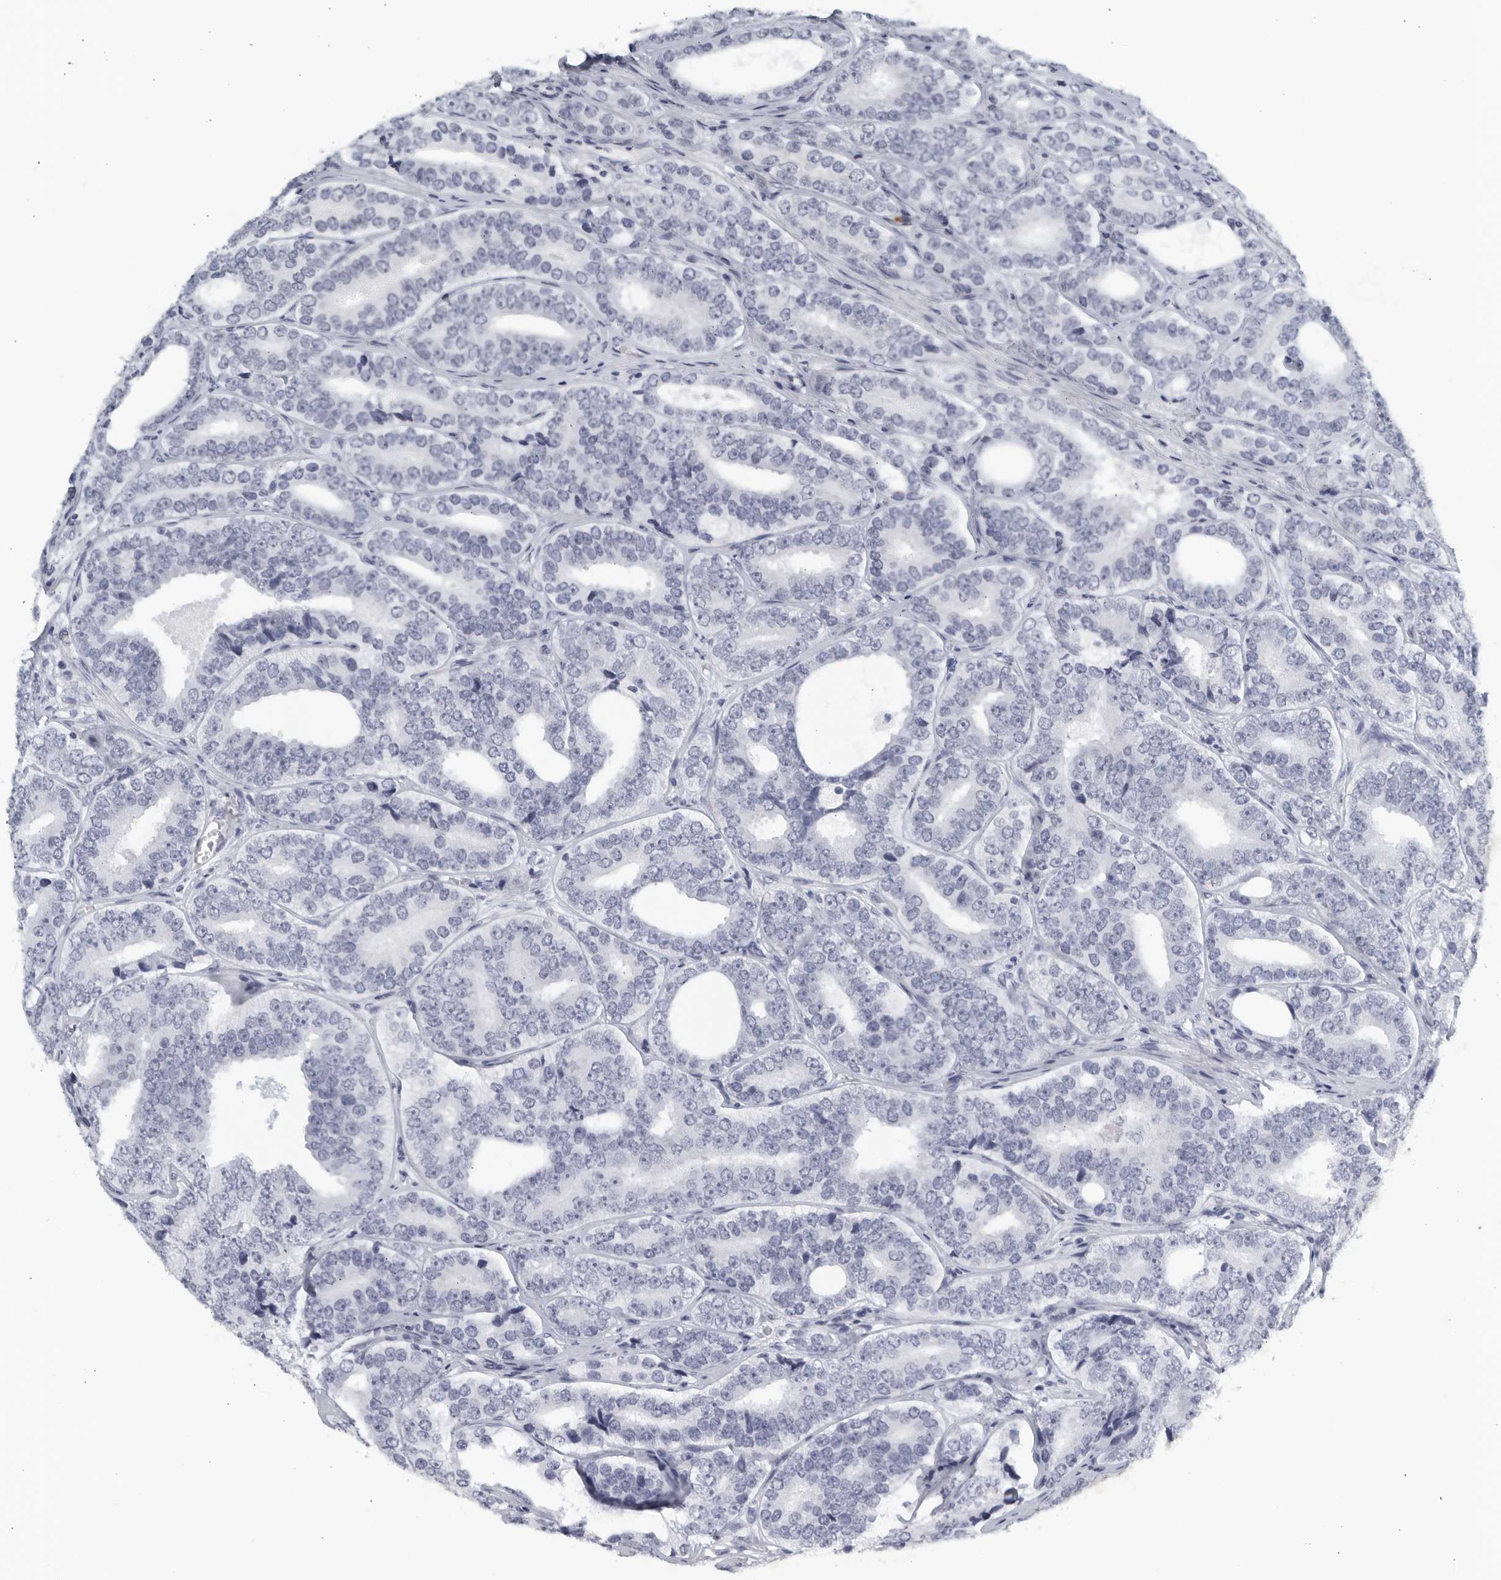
{"staining": {"intensity": "negative", "quantity": "none", "location": "none"}, "tissue": "prostate cancer", "cell_type": "Tumor cells", "image_type": "cancer", "snomed": [{"axis": "morphology", "description": "Adenocarcinoma, High grade"}, {"axis": "topography", "description": "Prostate"}], "caption": "The photomicrograph shows no significant positivity in tumor cells of prostate adenocarcinoma (high-grade). The staining is performed using DAB (3,3'-diaminobenzidine) brown chromogen with nuclei counter-stained in using hematoxylin.", "gene": "KLK7", "patient": {"sex": "male", "age": 56}}